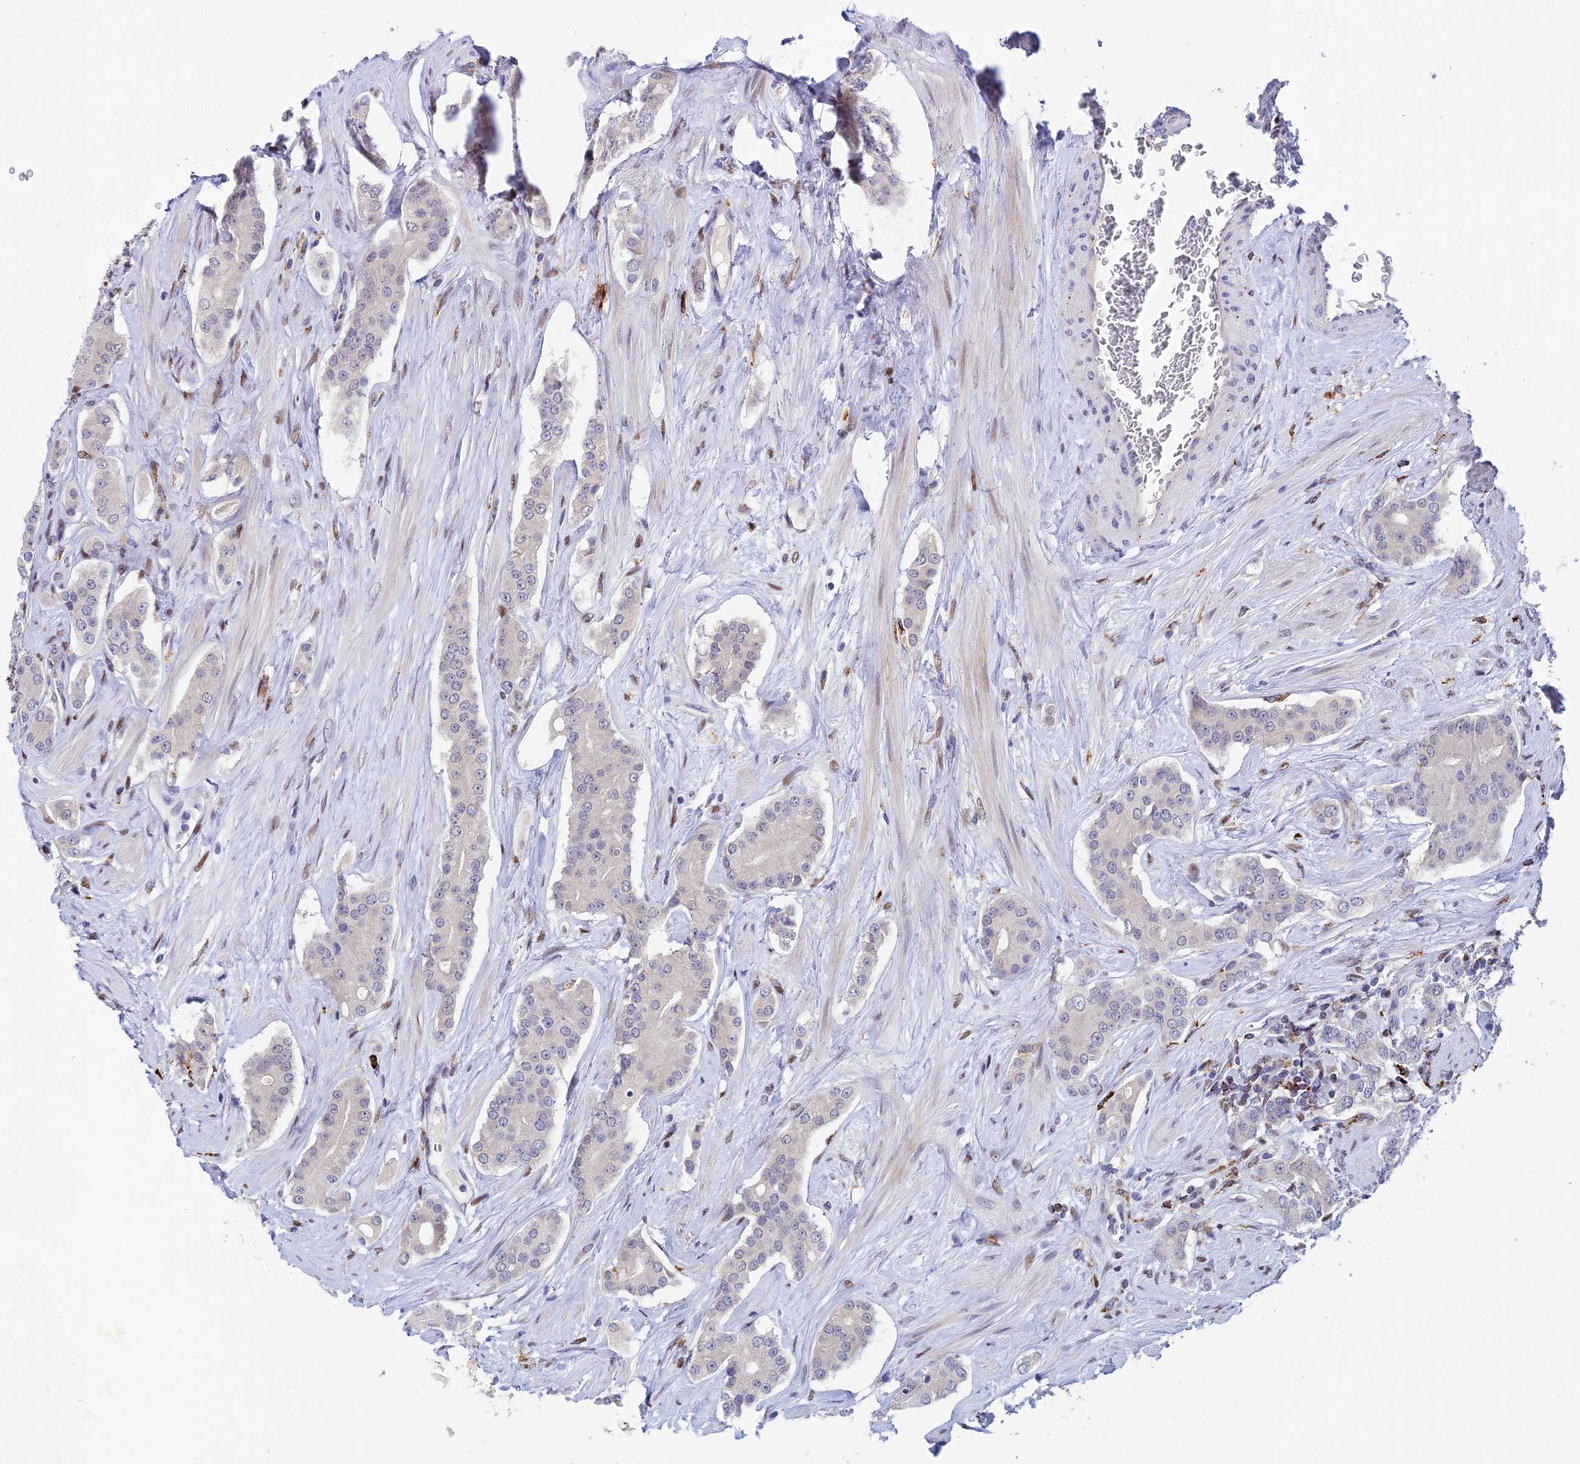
{"staining": {"intensity": "negative", "quantity": "none", "location": "none"}, "tissue": "prostate cancer", "cell_type": "Tumor cells", "image_type": "cancer", "snomed": [{"axis": "morphology", "description": "Adenocarcinoma, High grade"}, {"axis": "topography", "description": "Prostate"}], "caption": "Histopathology image shows no significant protein positivity in tumor cells of prostate cancer (adenocarcinoma (high-grade)).", "gene": "HIC1", "patient": {"sex": "male", "age": 71}}